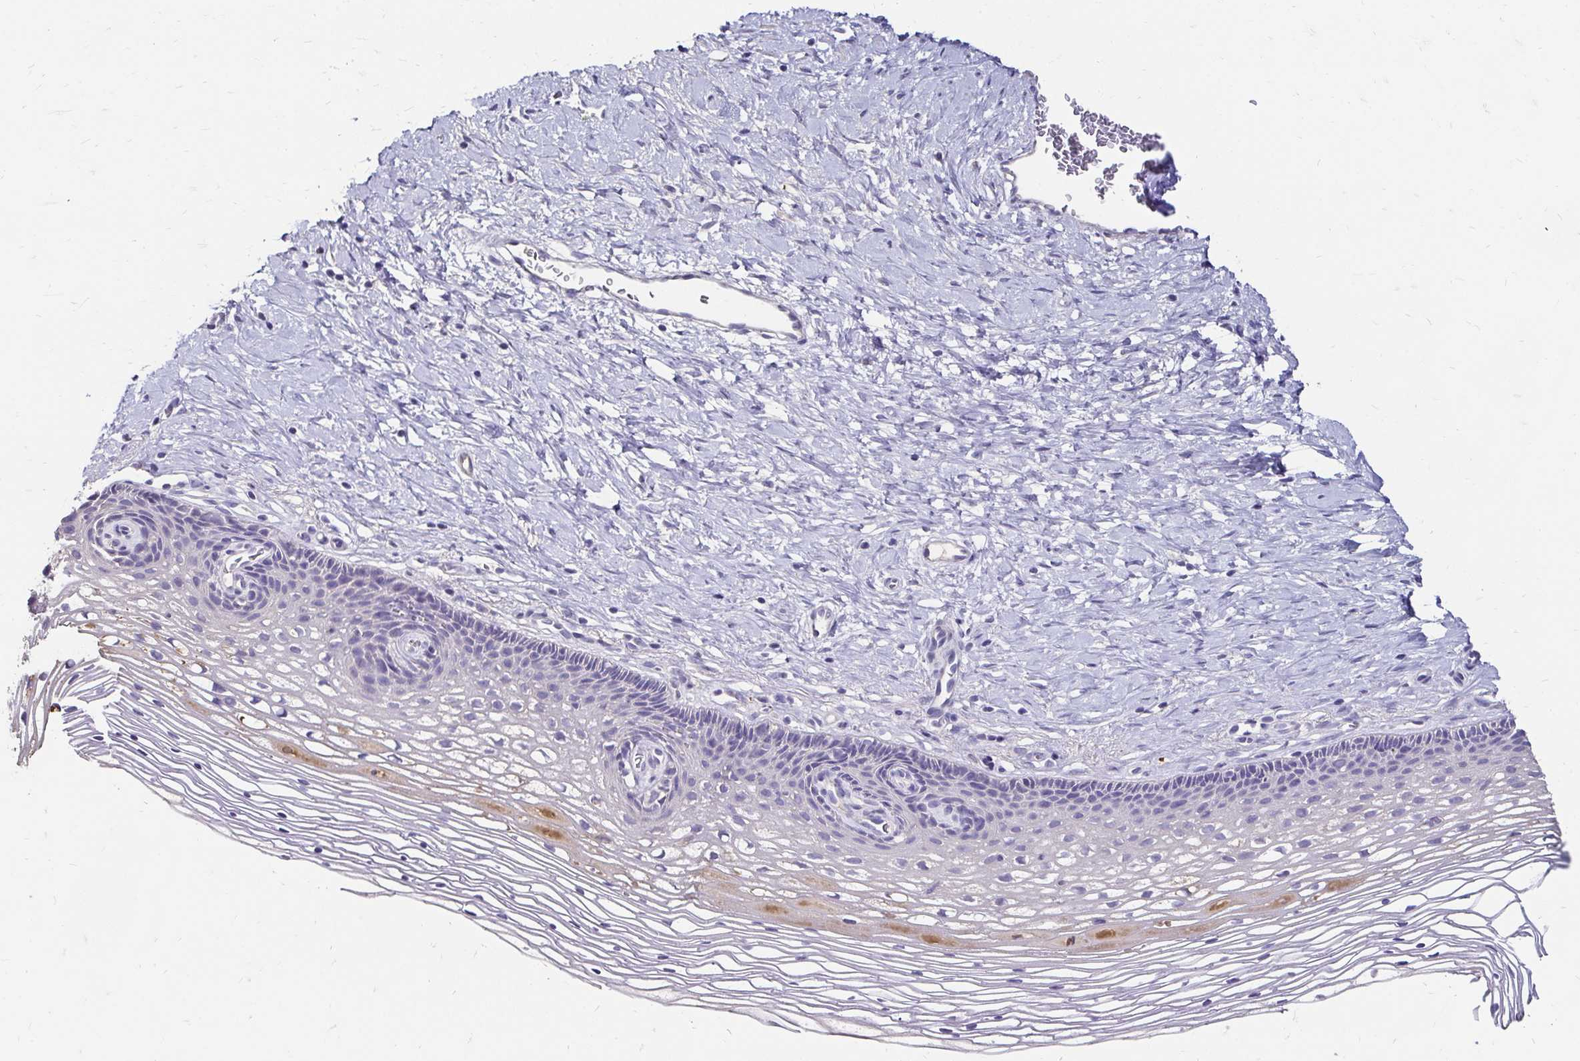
{"staining": {"intensity": "negative", "quantity": "none", "location": "none"}, "tissue": "cervix", "cell_type": "Glandular cells", "image_type": "normal", "snomed": [{"axis": "morphology", "description": "Normal tissue, NOS"}, {"axis": "topography", "description": "Cervix"}], "caption": "High power microscopy photomicrograph of an immunohistochemistry histopathology image of benign cervix, revealing no significant expression in glandular cells.", "gene": "SCG3", "patient": {"sex": "female", "age": 34}}